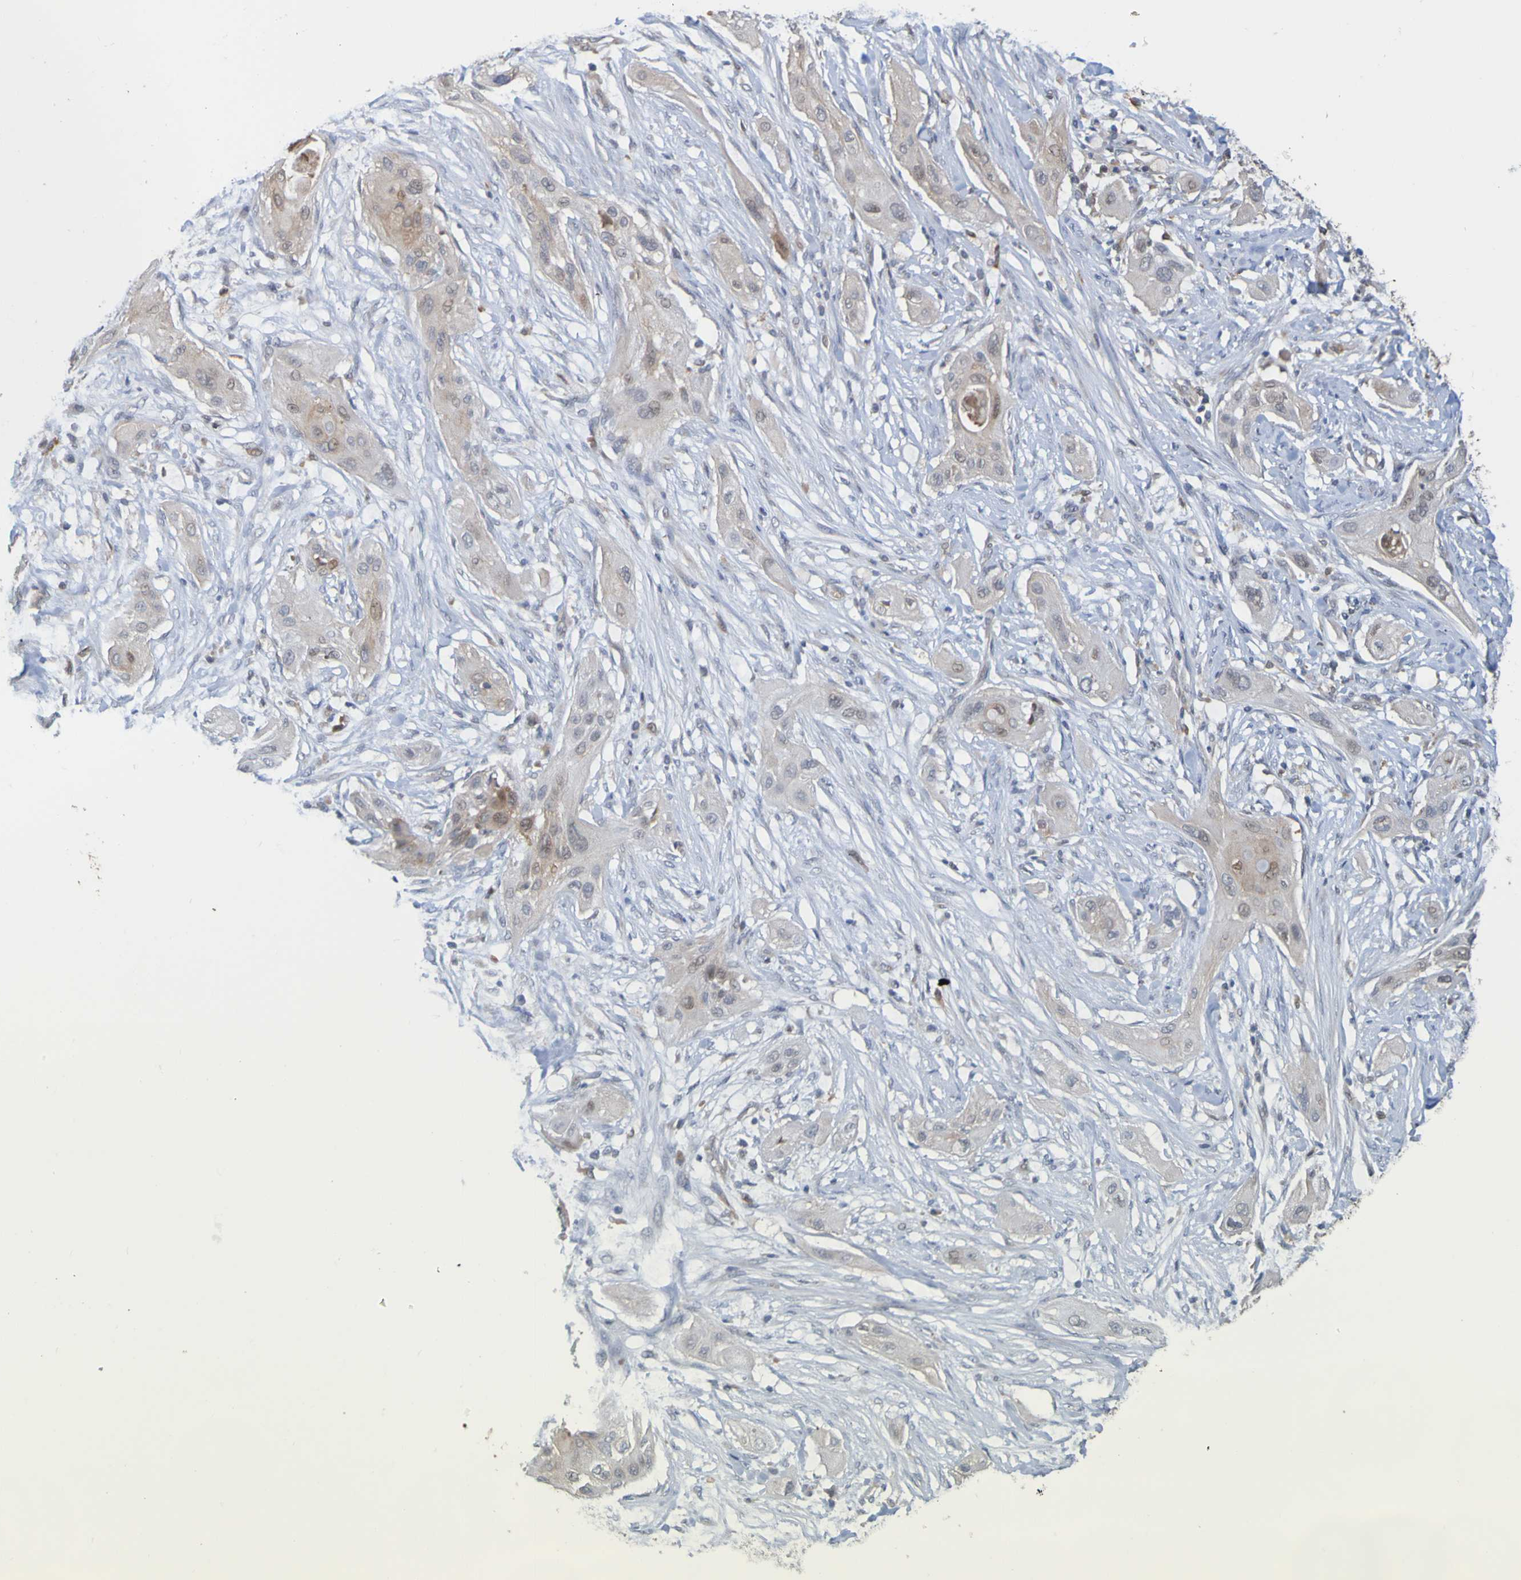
{"staining": {"intensity": "weak", "quantity": "<25%", "location": "cytoplasmic/membranous"}, "tissue": "lung cancer", "cell_type": "Tumor cells", "image_type": "cancer", "snomed": [{"axis": "morphology", "description": "Squamous cell carcinoma, NOS"}, {"axis": "topography", "description": "Lung"}], "caption": "The micrograph exhibits no significant positivity in tumor cells of lung cancer (squamous cell carcinoma). Nuclei are stained in blue.", "gene": "NAV2", "patient": {"sex": "female", "age": 47}}